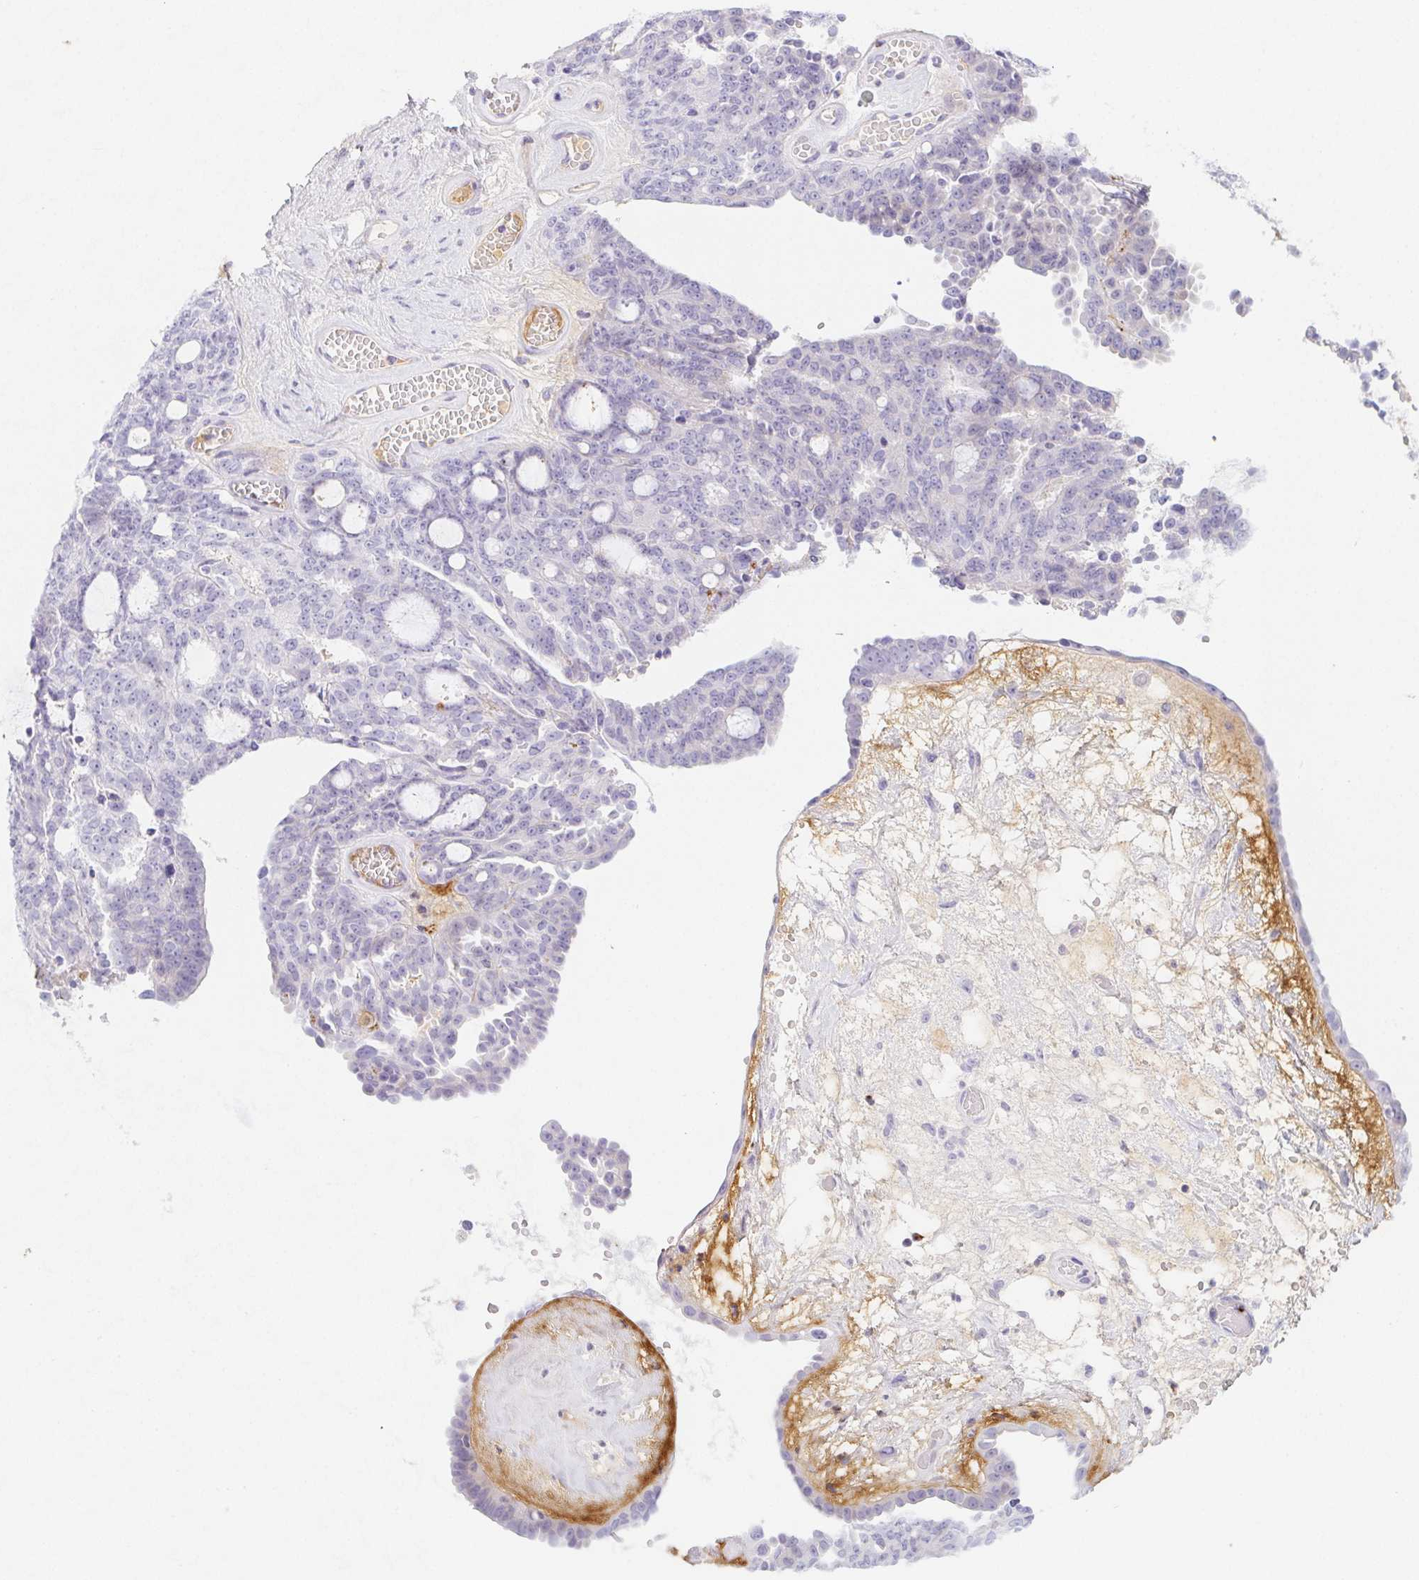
{"staining": {"intensity": "negative", "quantity": "none", "location": "none"}, "tissue": "ovarian cancer", "cell_type": "Tumor cells", "image_type": "cancer", "snomed": [{"axis": "morphology", "description": "Cystadenocarcinoma, serous, NOS"}, {"axis": "topography", "description": "Ovary"}], "caption": "High power microscopy micrograph of an IHC photomicrograph of ovarian cancer, revealing no significant positivity in tumor cells.", "gene": "ITIH2", "patient": {"sex": "female", "age": 71}}